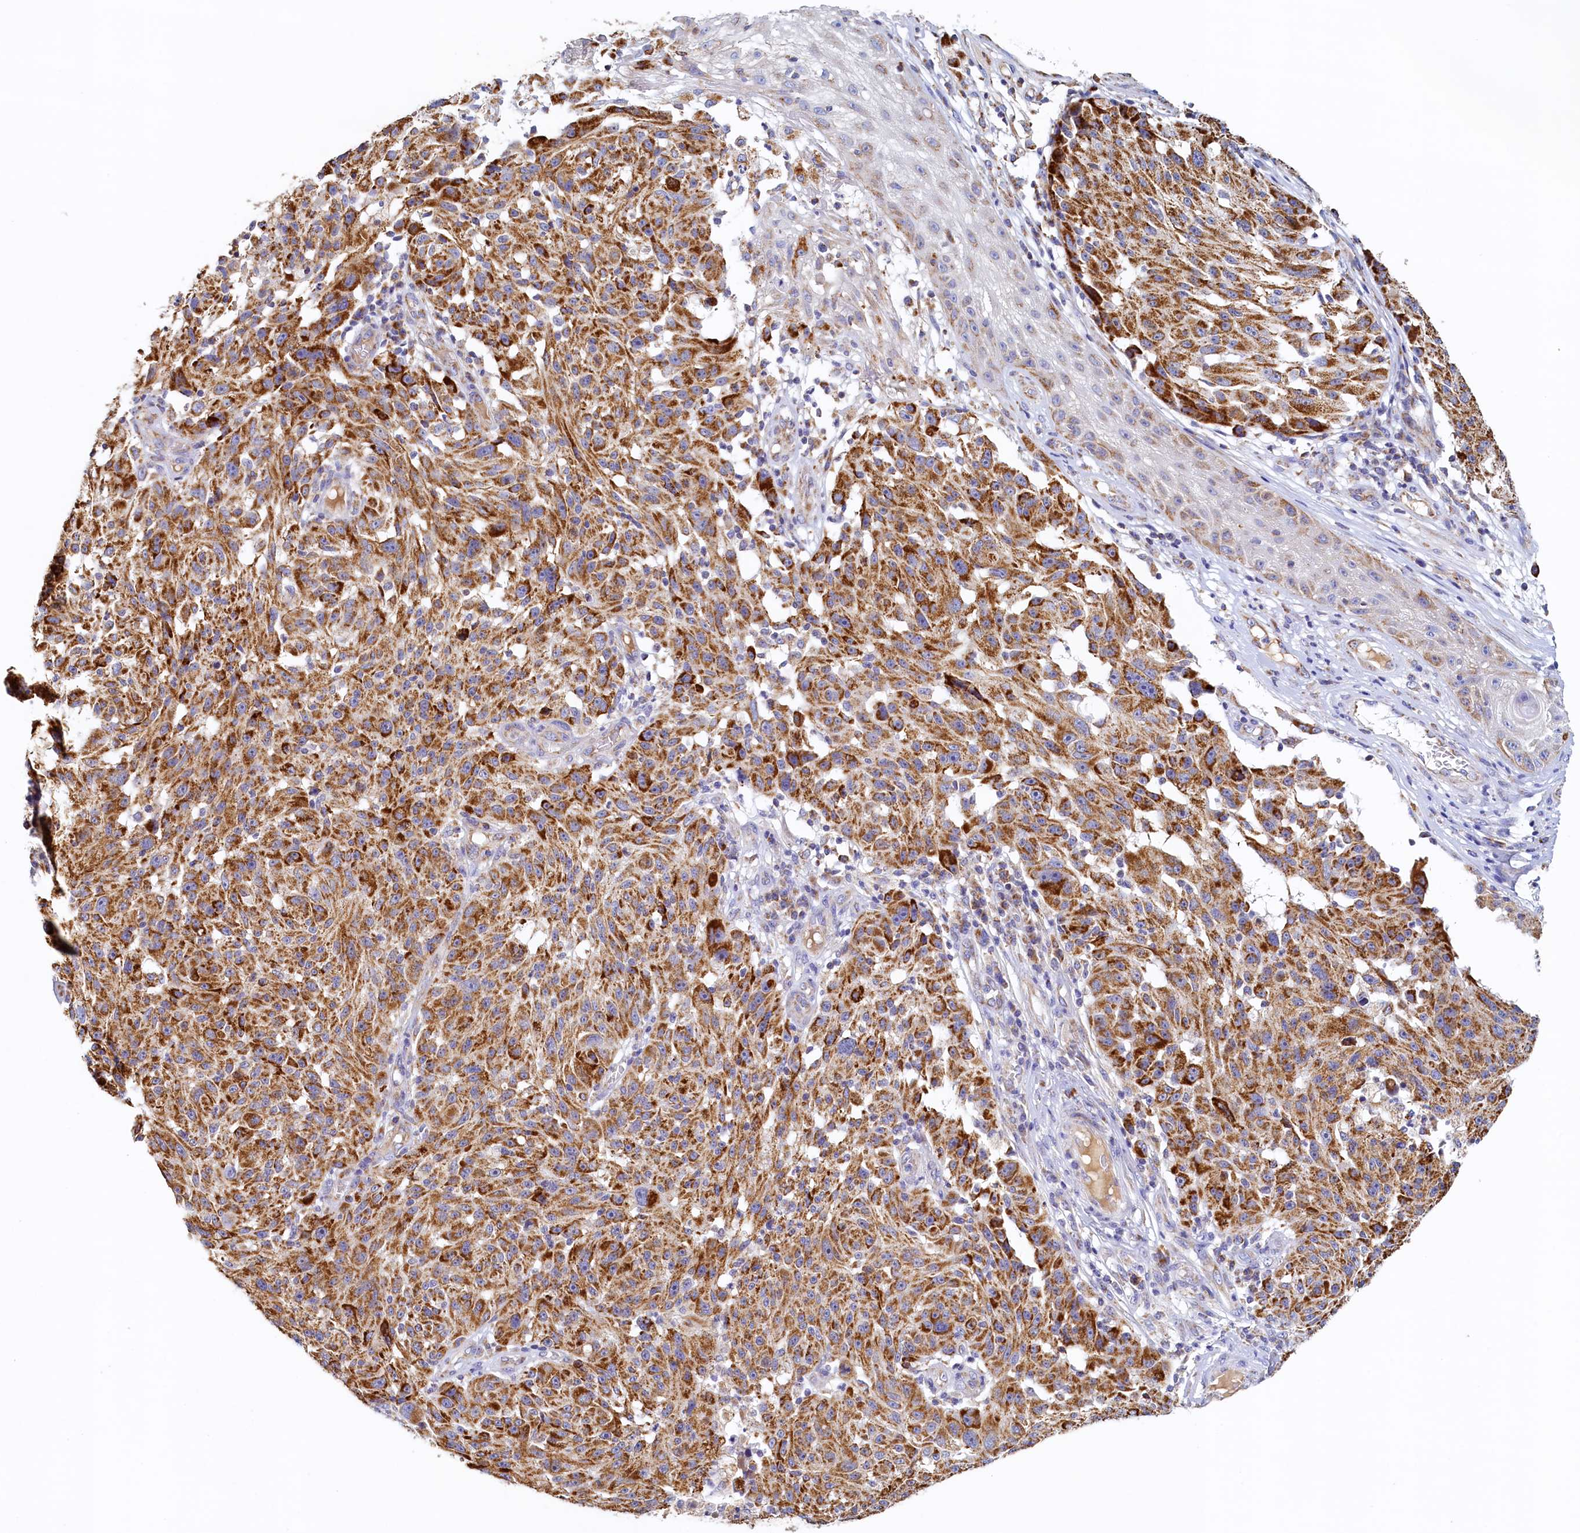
{"staining": {"intensity": "strong", "quantity": ">75%", "location": "cytoplasmic/membranous"}, "tissue": "melanoma", "cell_type": "Tumor cells", "image_type": "cancer", "snomed": [{"axis": "morphology", "description": "Malignant melanoma, NOS"}, {"axis": "topography", "description": "Skin"}], "caption": "Immunohistochemical staining of human melanoma demonstrates high levels of strong cytoplasmic/membranous expression in approximately >75% of tumor cells. The protein is shown in brown color, while the nuclei are stained blue.", "gene": "POC1A", "patient": {"sex": "male", "age": 53}}